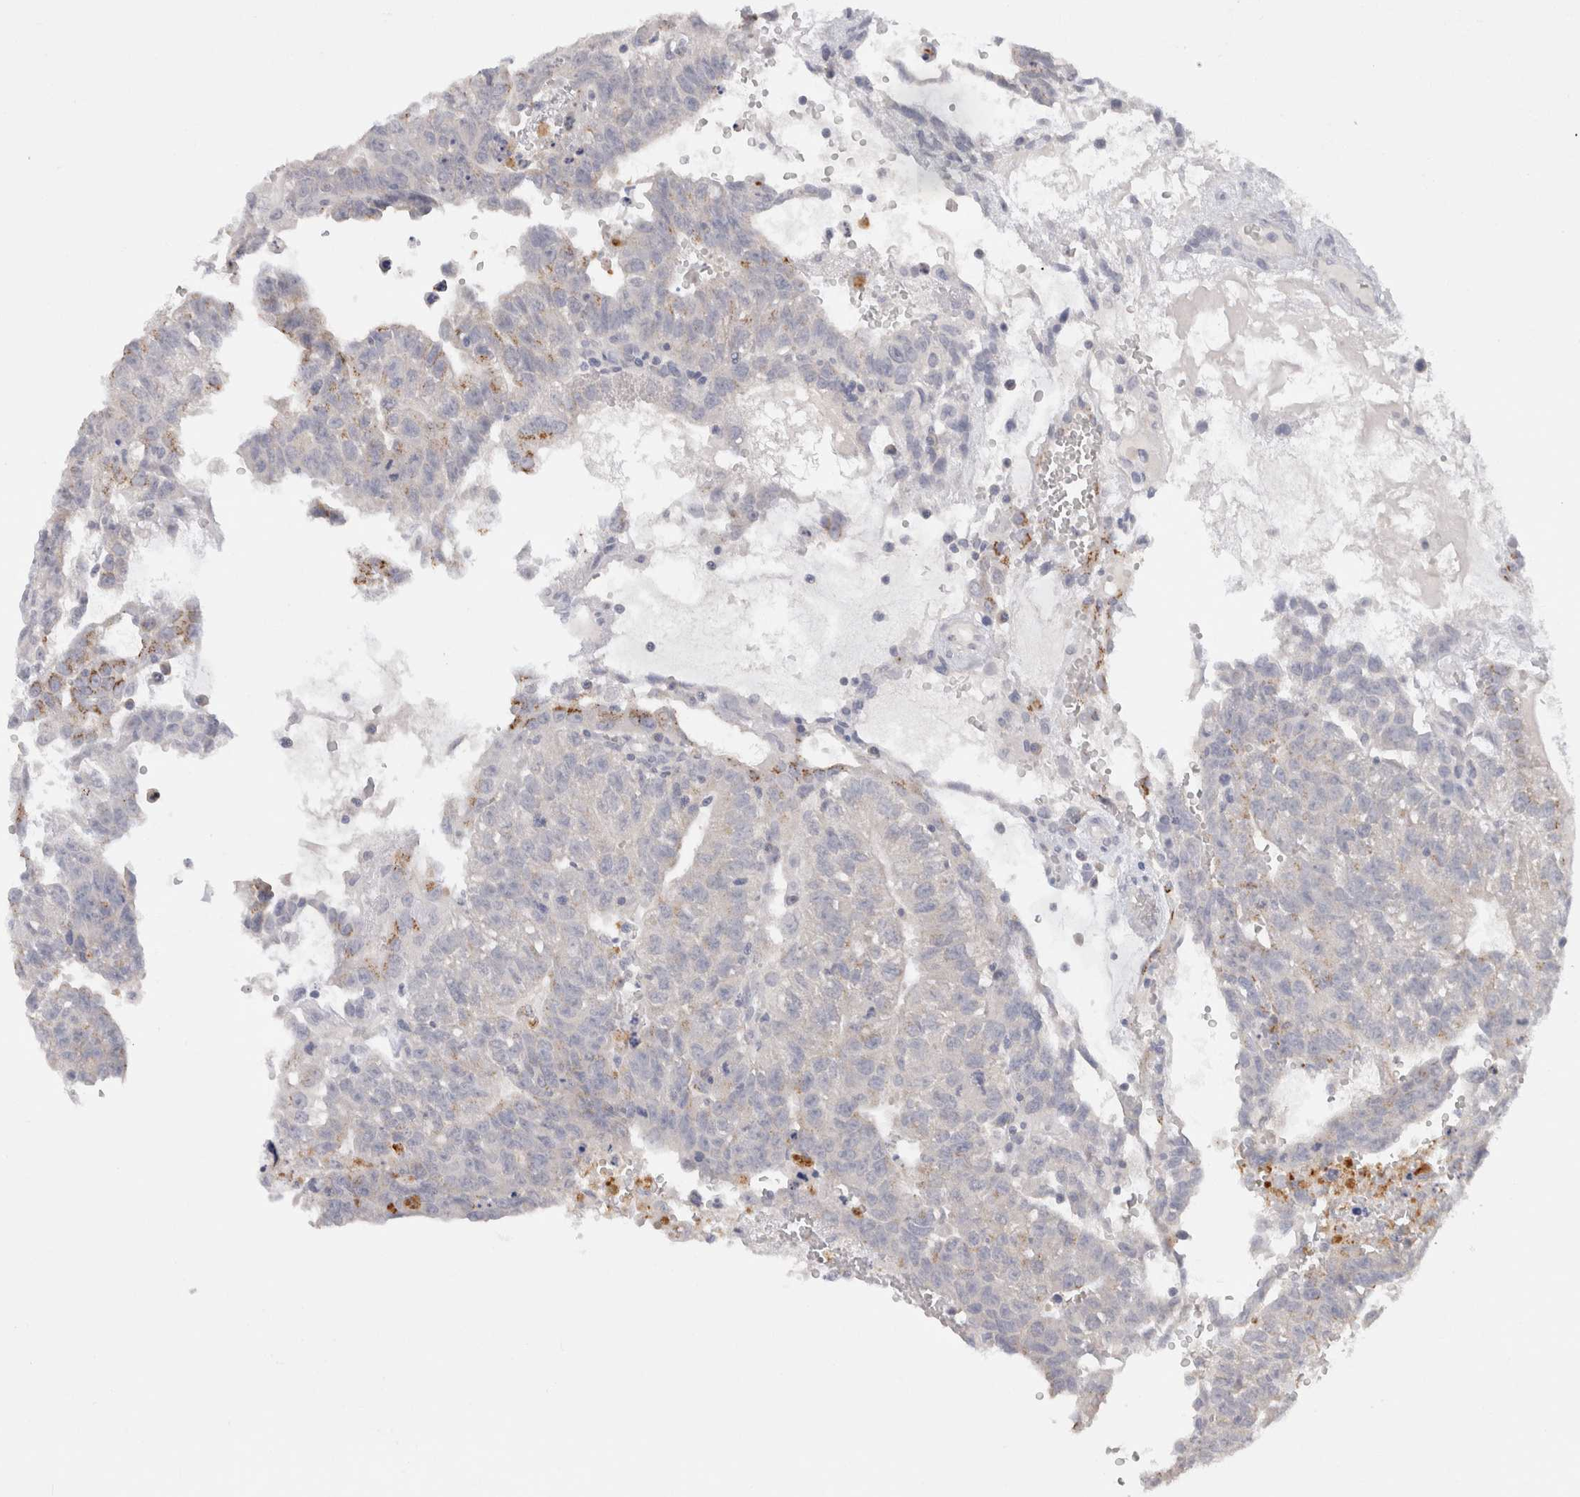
{"staining": {"intensity": "negative", "quantity": "none", "location": "none"}, "tissue": "testis cancer", "cell_type": "Tumor cells", "image_type": "cancer", "snomed": [{"axis": "morphology", "description": "Seminoma, NOS"}, {"axis": "morphology", "description": "Carcinoma, Embryonal, NOS"}, {"axis": "topography", "description": "Testis"}], "caption": "Embryonal carcinoma (testis) was stained to show a protein in brown. There is no significant expression in tumor cells.", "gene": "CHRM4", "patient": {"sex": "male", "age": 52}}